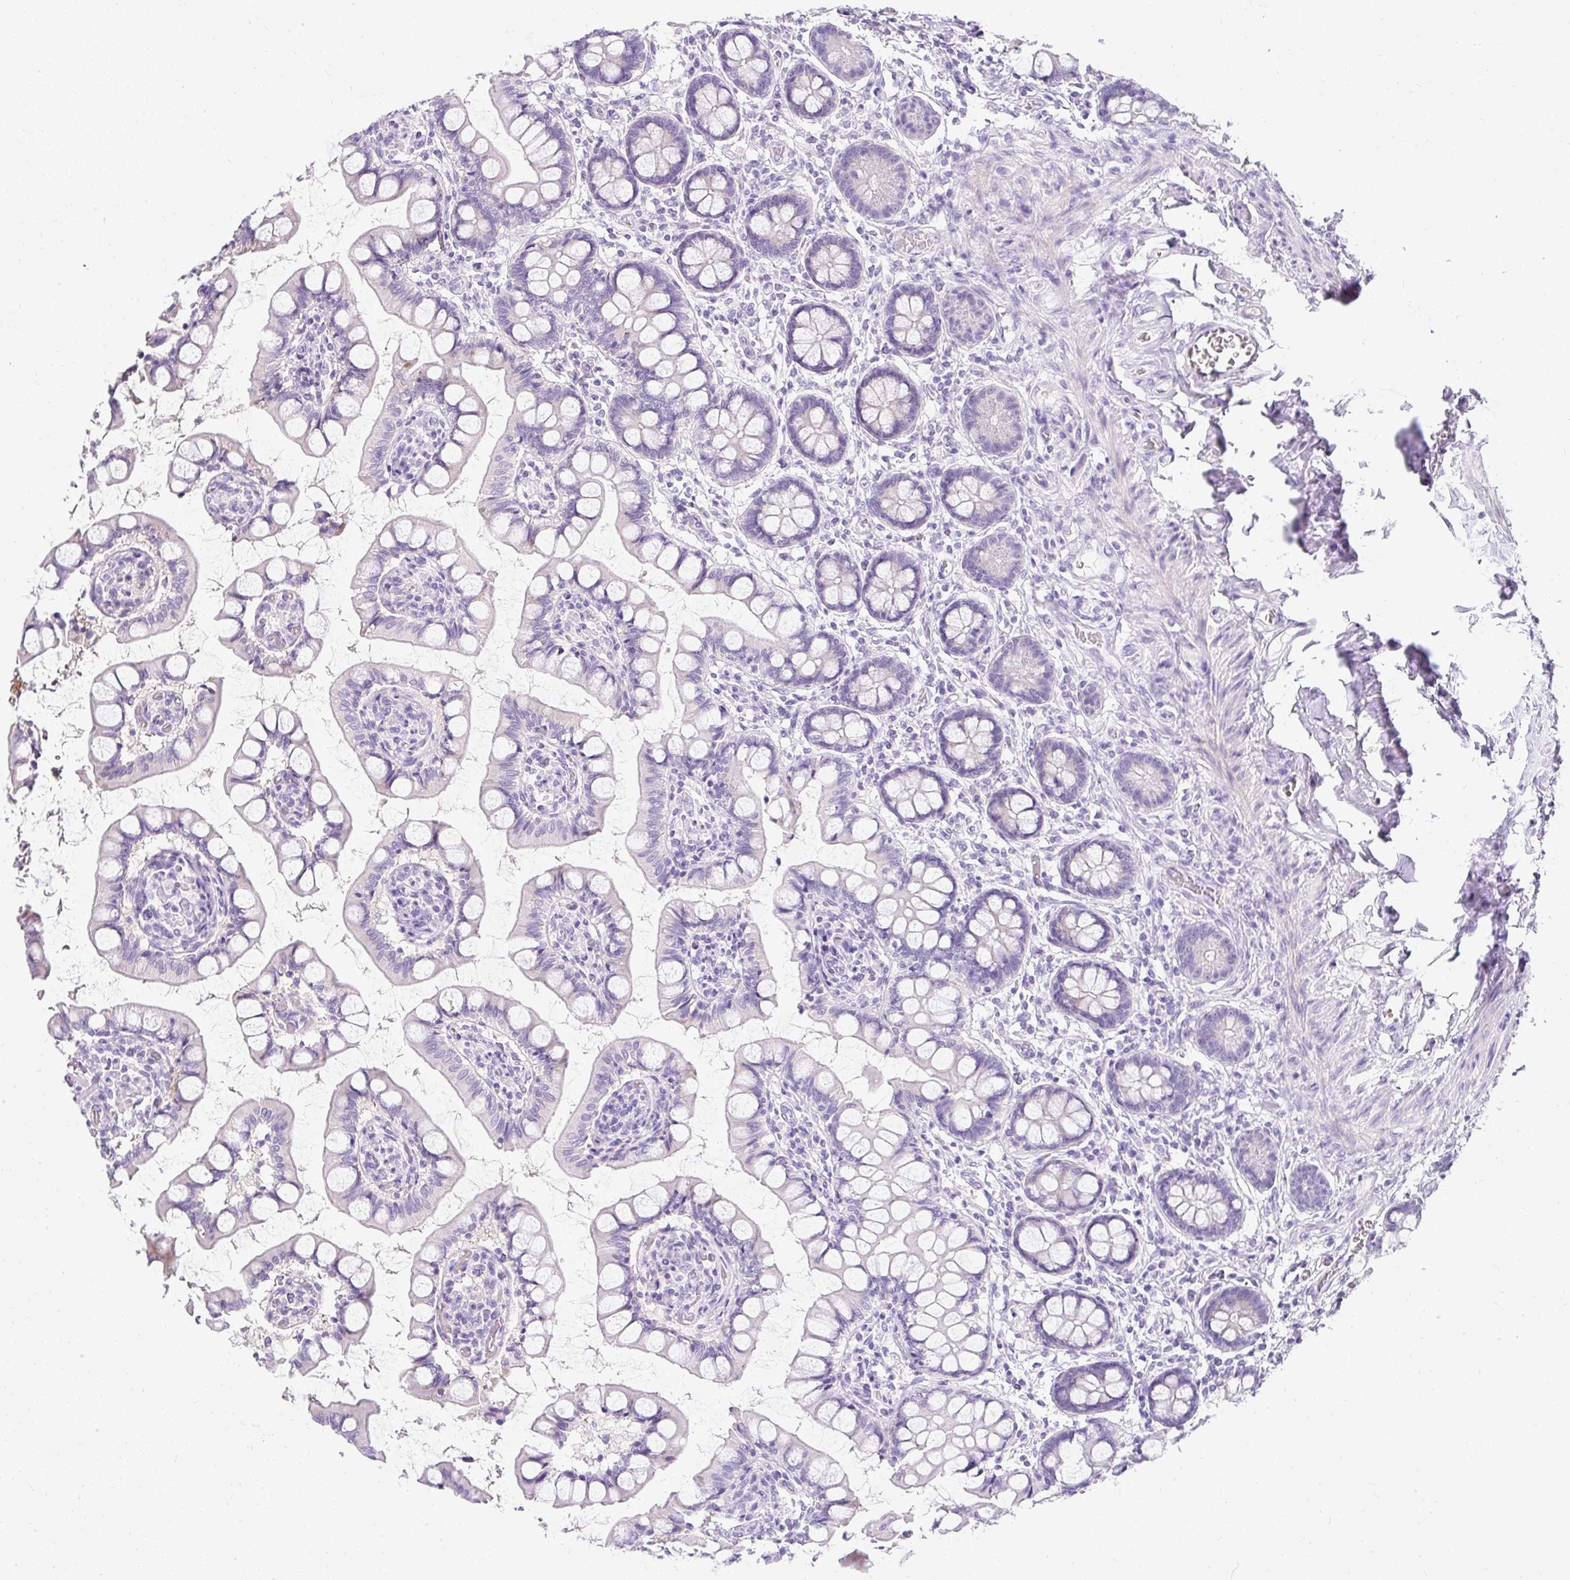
{"staining": {"intensity": "negative", "quantity": "none", "location": "none"}, "tissue": "small intestine", "cell_type": "Glandular cells", "image_type": "normal", "snomed": [{"axis": "morphology", "description": "Normal tissue, NOS"}, {"axis": "topography", "description": "Small intestine"}], "caption": "Glandular cells are negative for protein expression in normal human small intestine. The staining is performed using DAB brown chromogen with nuclei counter-stained in using hematoxylin.", "gene": "DTX4", "patient": {"sex": "male", "age": 52}}